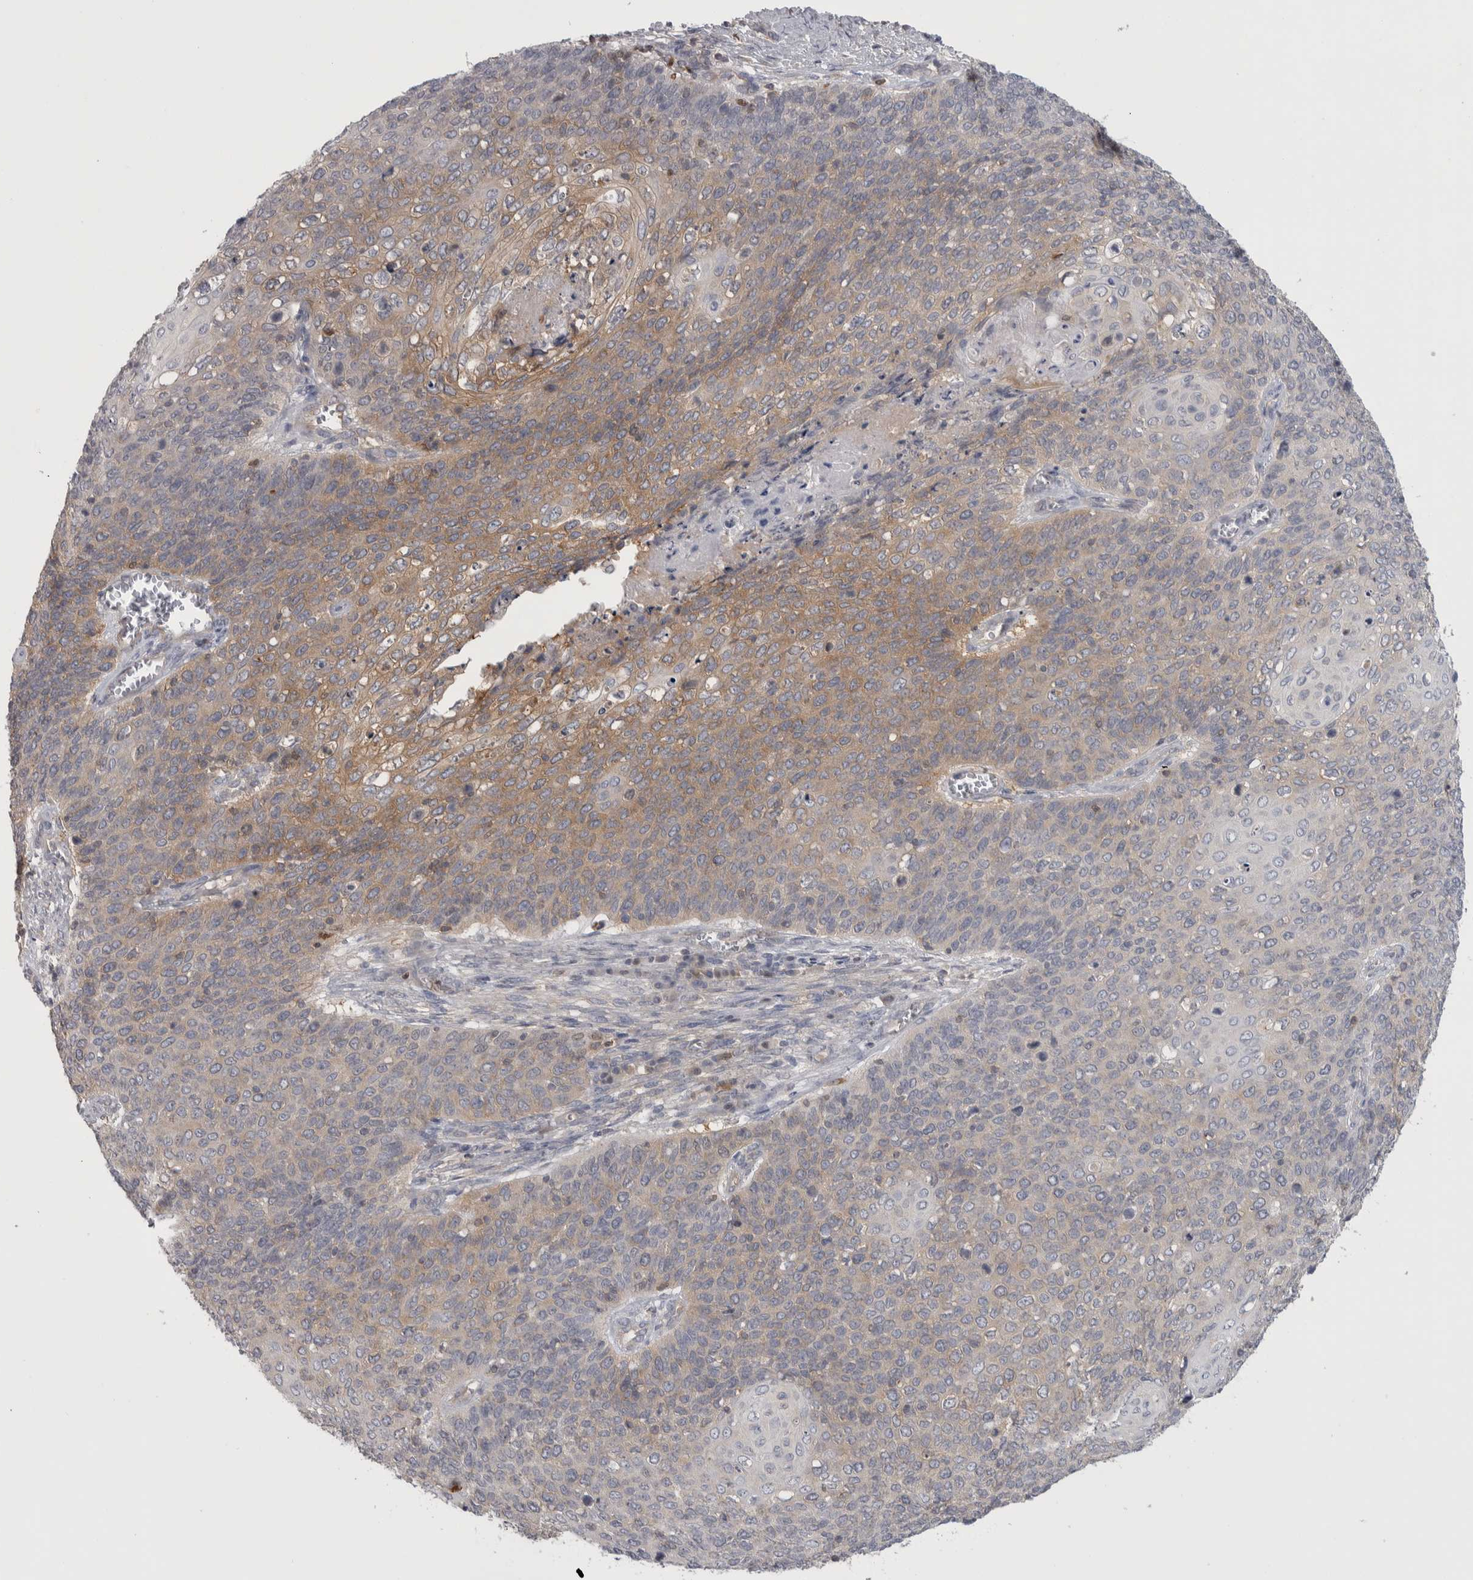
{"staining": {"intensity": "moderate", "quantity": "<25%", "location": "cytoplasmic/membranous"}, "tissue": "cervical cancer", "cell_type": "Tumor cells", "image_type": "cancer", "snomed": [{"axis": "morphology", "description": "Squamous cell carcinoma, NOS"}, {"axis": "topography", "description": "Cervix"}], "caption": "Immunohistochemistry (IHC) histopathology image of cervical cancer stained for a protein (brown), which reveals low levels of moderate cytoplasmic/membranous positivity in about <25% of tumor cells.", "gene": "NFKB2", "patient": {"sex": "female", "age": 39}}